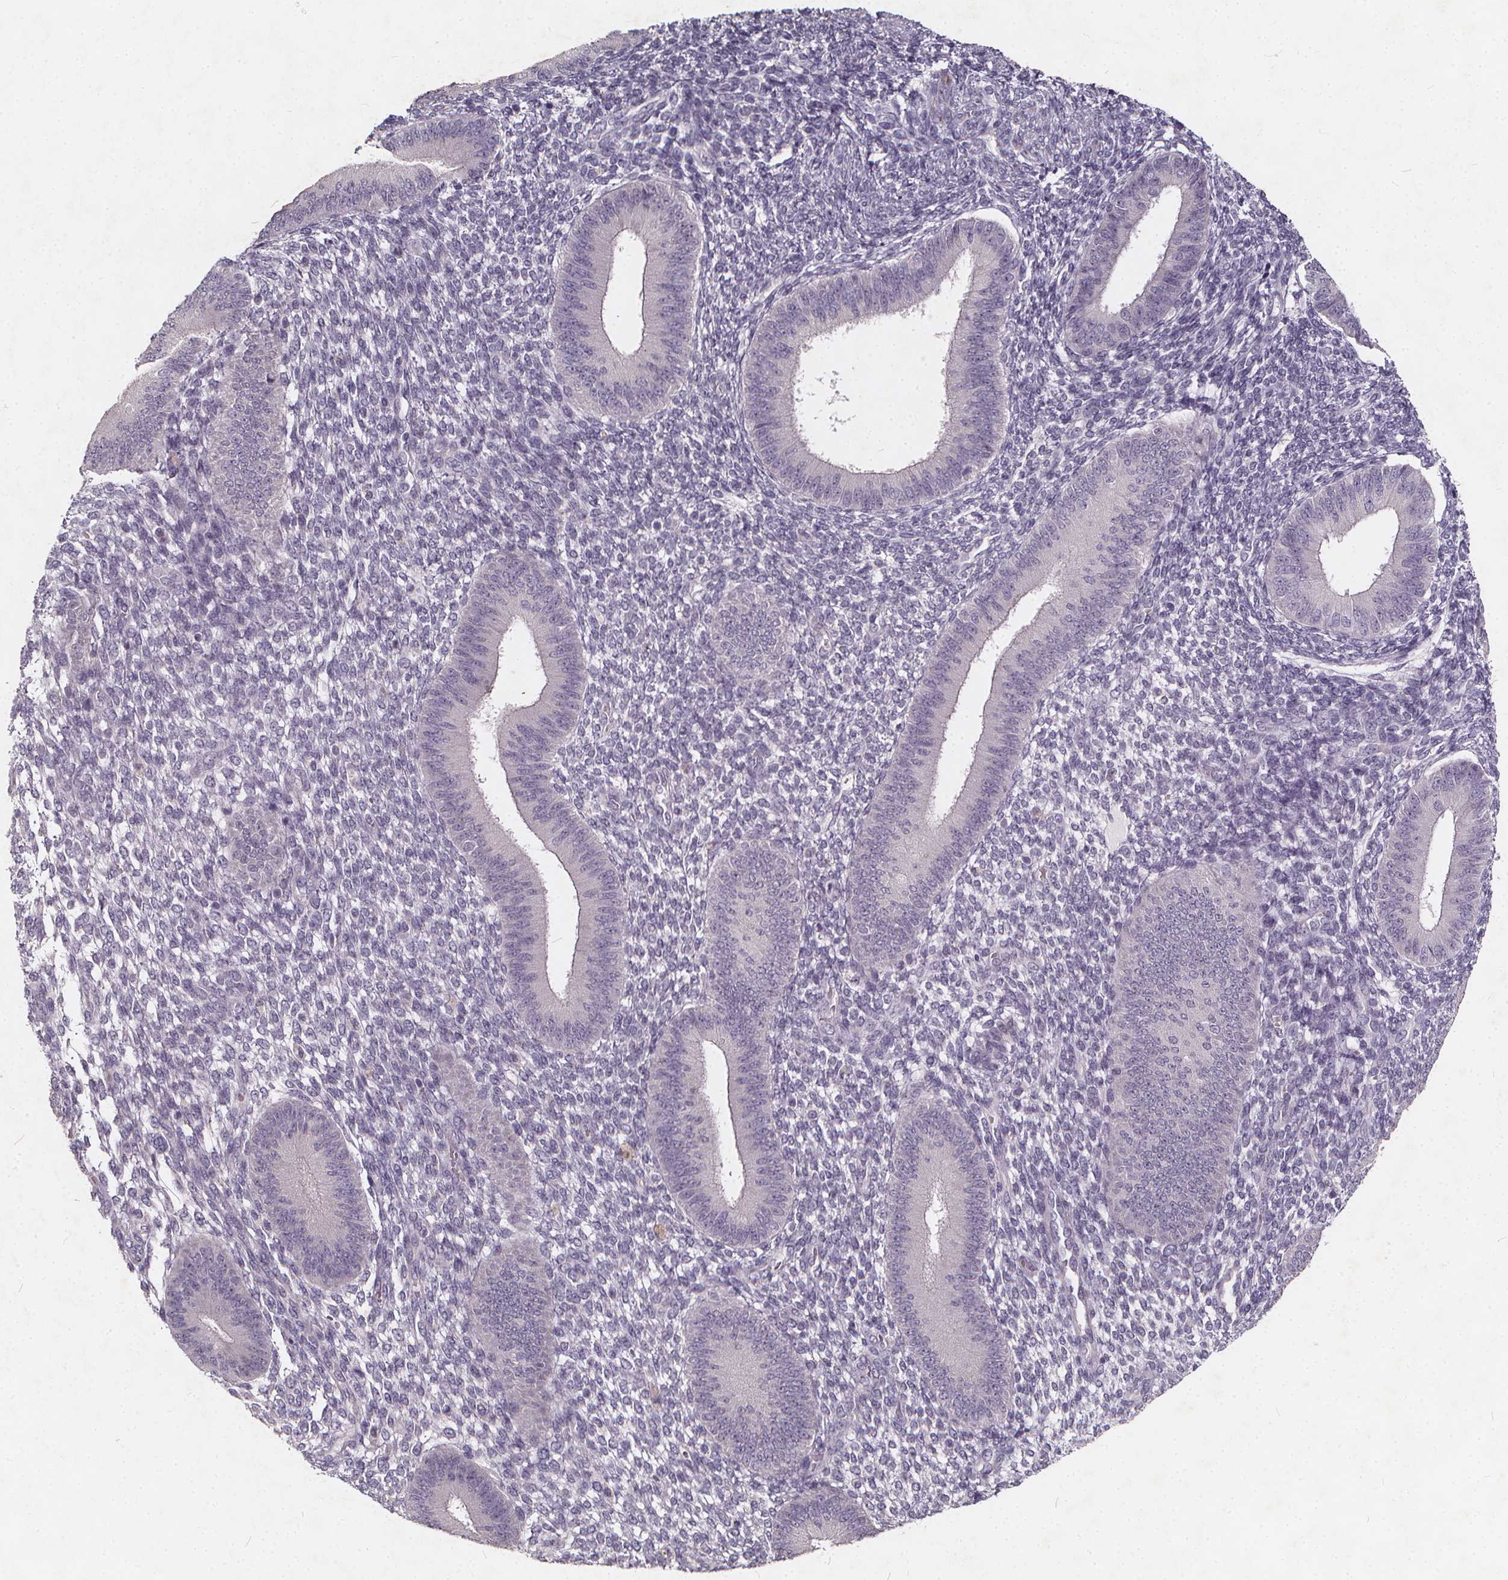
{"staining": {"intensity": "negative", "quantity": "none", "location": "none"}, "tissue": "endometrium", "cell_type": "Cells in endometrial stroma", "image_type": "normal", "snomed": [{"axis": "morphology", "description": "Normal tissue, NOS"}, {"axis": "topography", "description": "Endometrium"}], "caption": "Micrograph shows no significant protein positivity in cells in endometrial stroma of unremarkable endometrium.", "gene": "TSPAN14", "patient": {"sex": "female", "age": 39}}